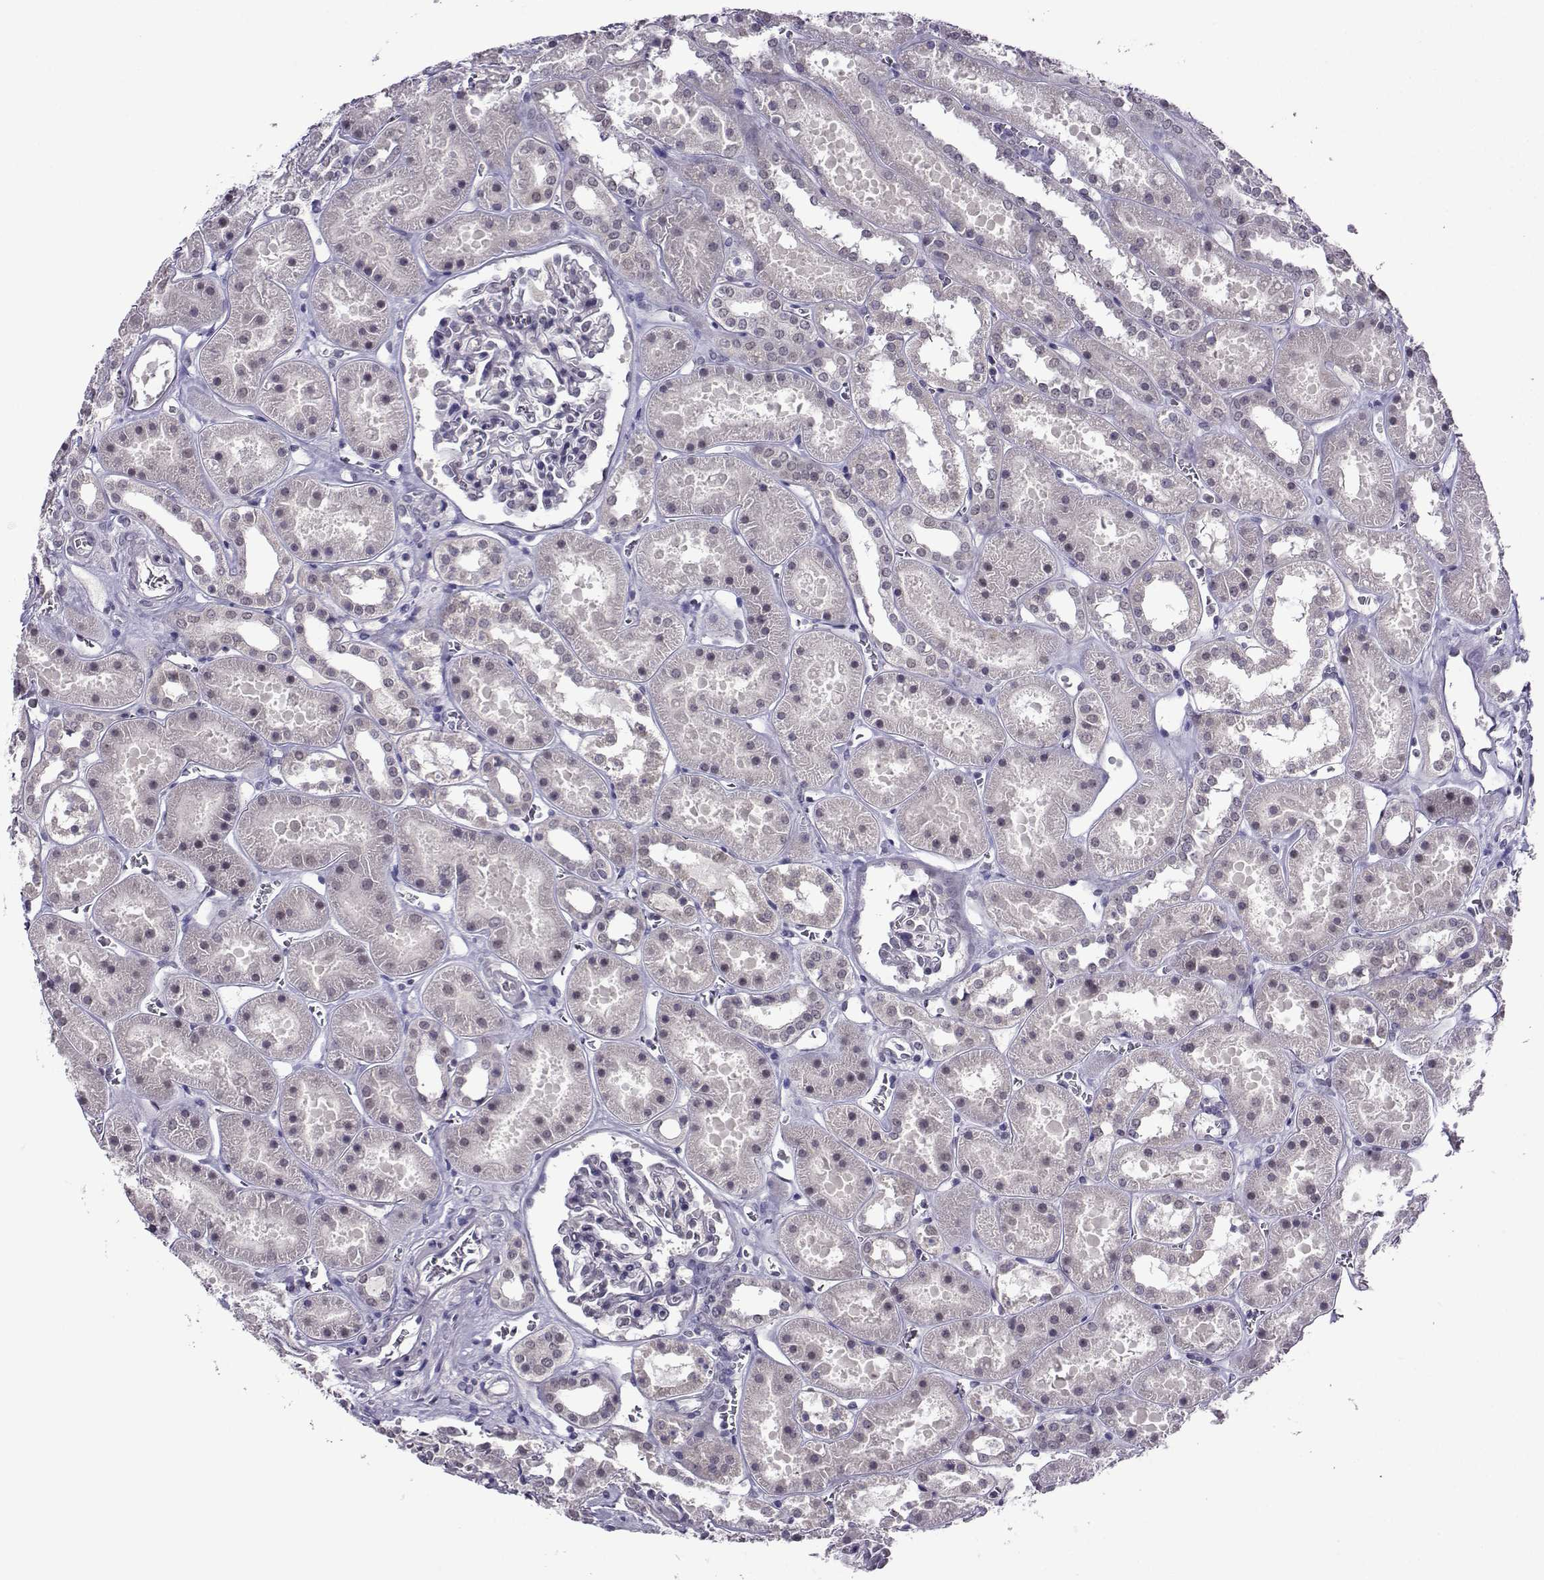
{"staining": {"intensity": "negative", "quantity": "none", "location": "none"}, "tissue": "kidney", "cell_type": "Cells in glomeruli", "image_type": "normal", "snomed": [{"axis": "morphology", "description": "Normal tissue, NOS"}, {"axis": "topography", "description": "Kidney"}], "caption": "Immunohistochemistry image of benign human kidney stained for a protein (brown), which displays no positivity in cells in glomeruli.", "gene": "DDX20", "patient": {"sex": "female", "age": 41}}